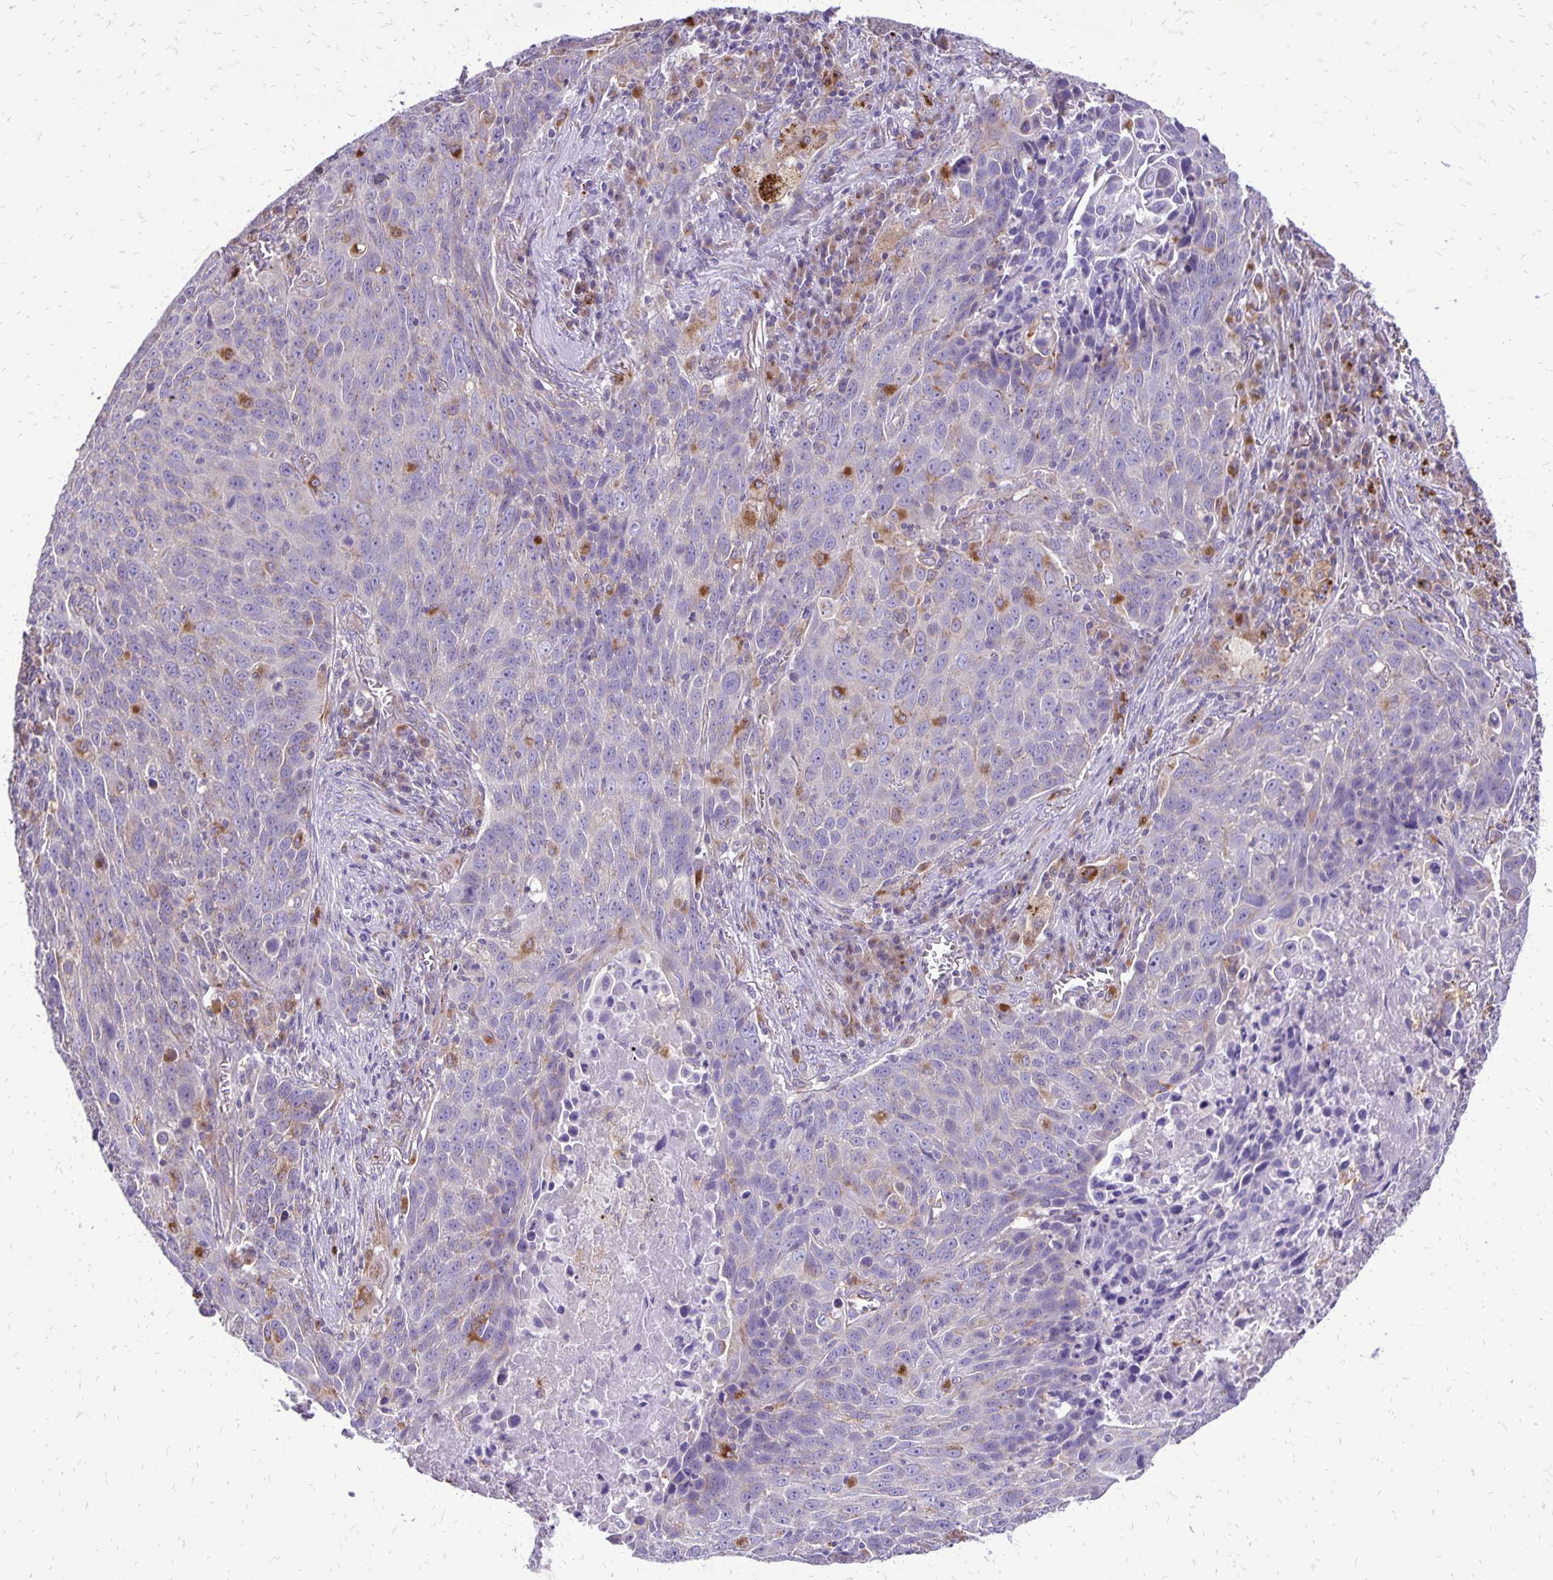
{"staining": {"intensity": "negative", "quantity": "none", "location": "none"}, "tissue": "lung cancer", "cell_type": "Tumor cells", "image_type": "cancer", "snomed": [{"axis": "morphology", "description": "Squamous cell carcinoma, NOS"}, {"axis": "topography", "description": "Lung"}], "caption": "Human lung cancer (squamous cell carcinoma) stained for a protein using immunohistochemistry (IHC) shows no expression in tumor cells.", "gene": "EIF5A", "patient": {"sex": "male", "age": 78}}